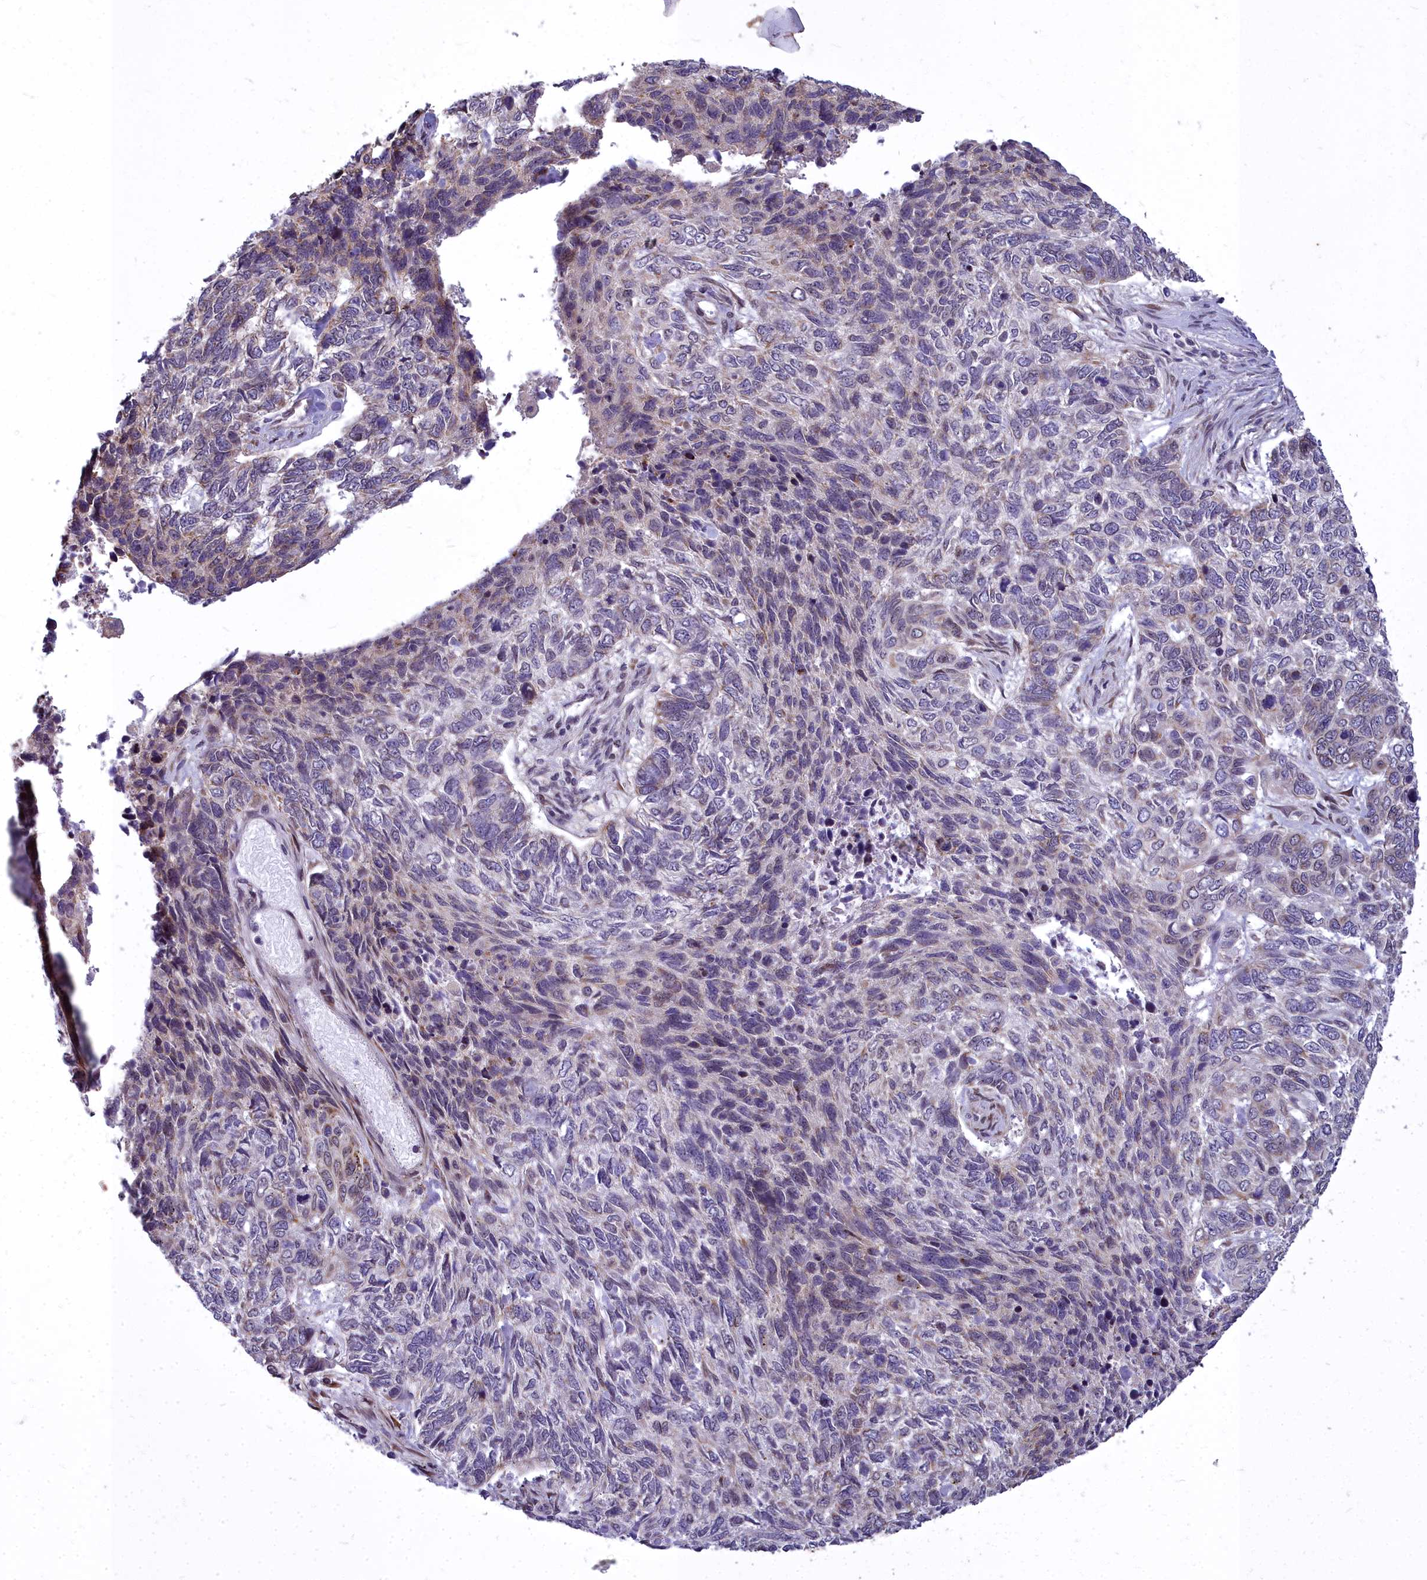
{"staining": {"intensity": "moderate", "quantity": "<25%", "location": "cytoplasmic/membranous"}, "tissue": "skin cancer", "cell_type": "Tumor cells", "image_type": "cancer", "snomed": [{"axis": "morphology", "description": "Basal cell carcinoma"}, {"axis": "topography", "description": "Skin"}], "caption": "Moderate cytoplasmic/membranous positivity is present in about <25% of tumor cells in skin cancer.", "gene": "ABCB8", "patient": {"sex": "female", "age": 65}}